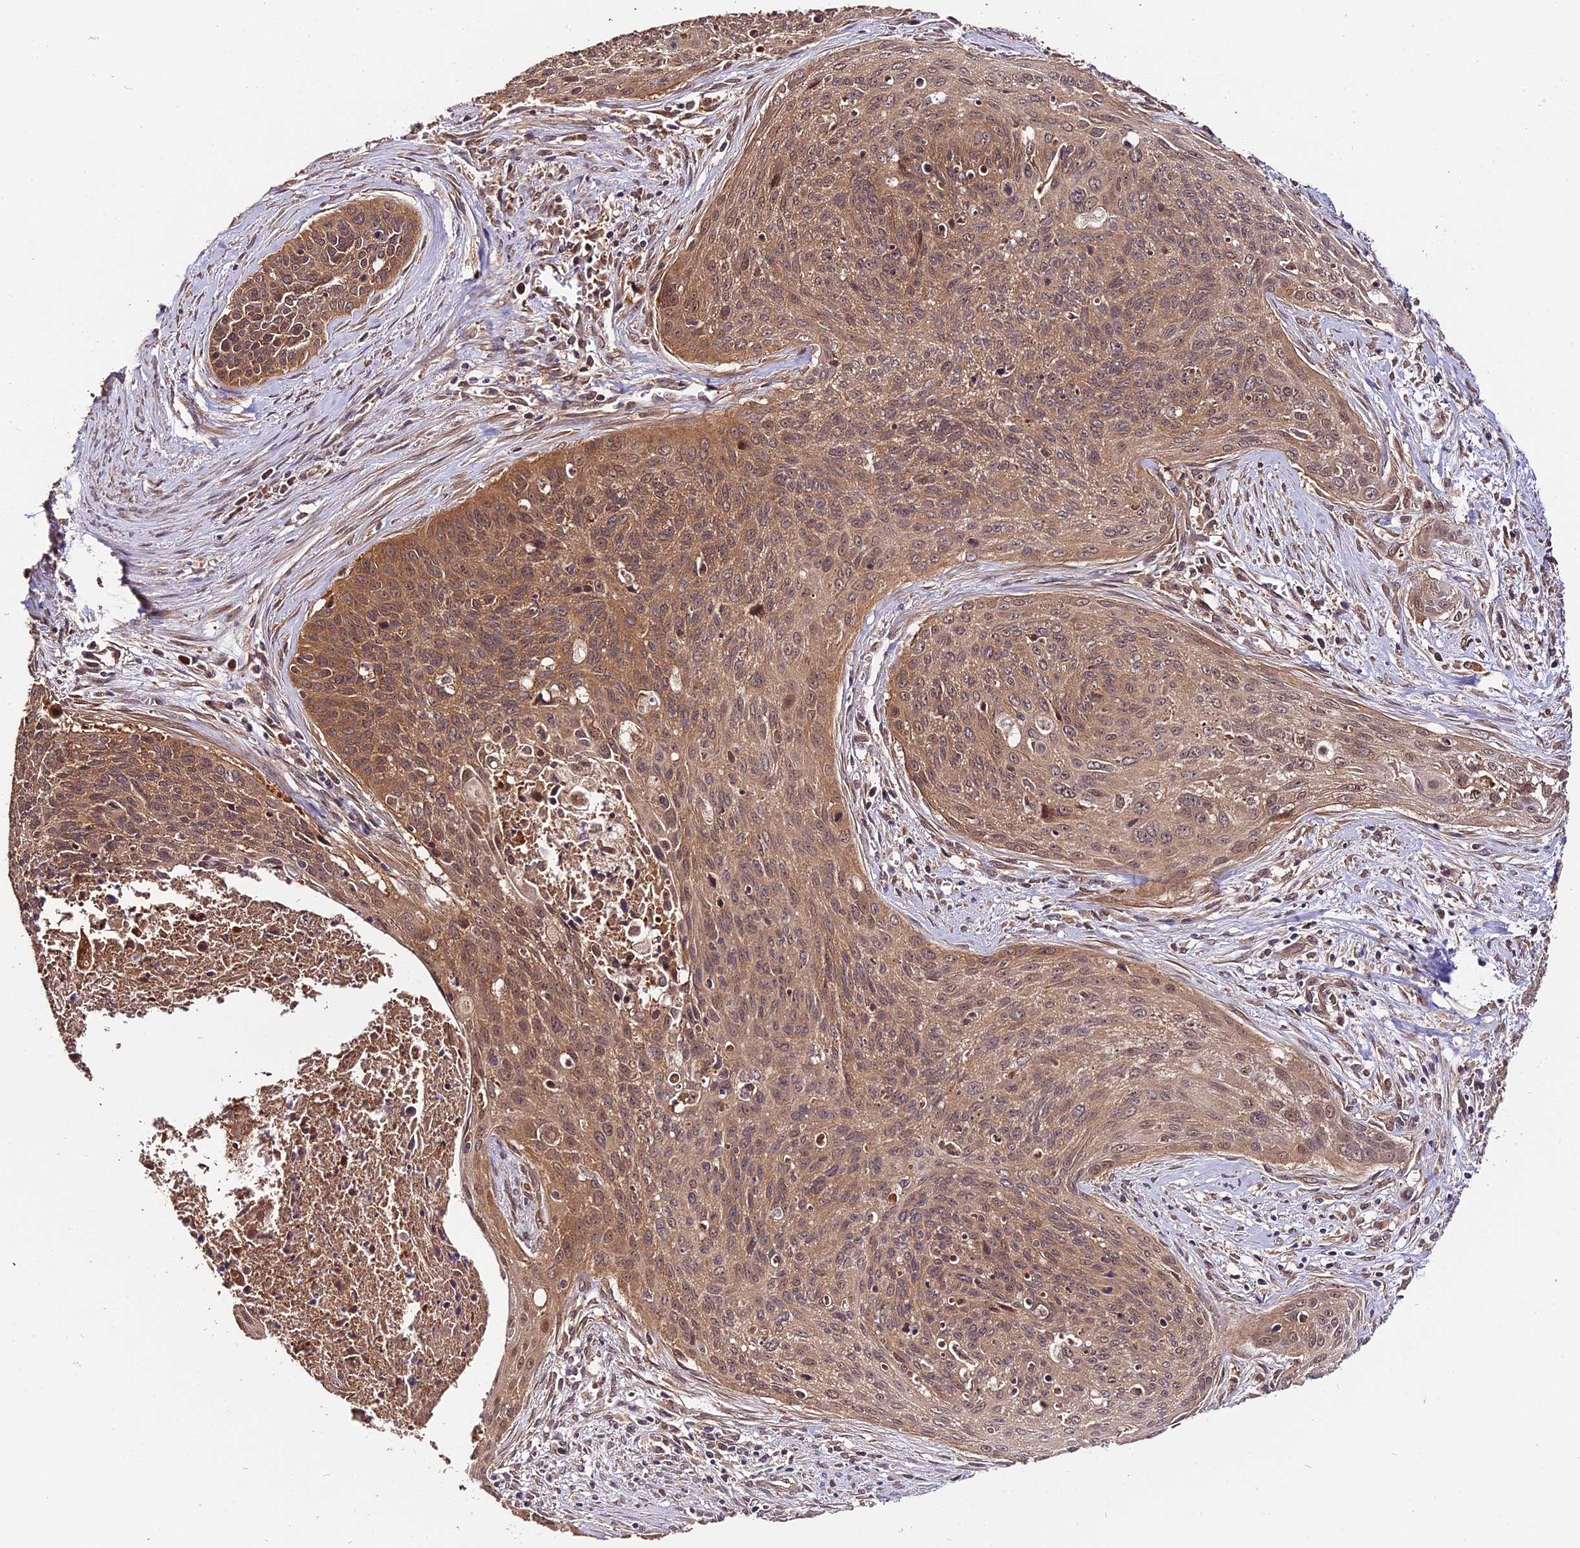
{"staining": {"intensity": "moderate", "quantity": ">75%", "location": "cytoplasmic/membranous,nuclear"}, "tissue": "cervical cancer", "cell_type": "Tumor cells", "image_type": "cancer", "snomed": [{"axis": "morphology", "description": "Squamous cell carcinoma, NOS"}, {"axis": "topography", "description": "Cervix"}], "caption": "This image demonstrates immunohistochemistry (IHC) staining of human cervical cancer, with medium moderate cytoplasmic/membranous and nuclear positivity in approximately >75% of tumor cells.", "gene": "TRMT1", "patient": {"sex": "female", "age": 55}}